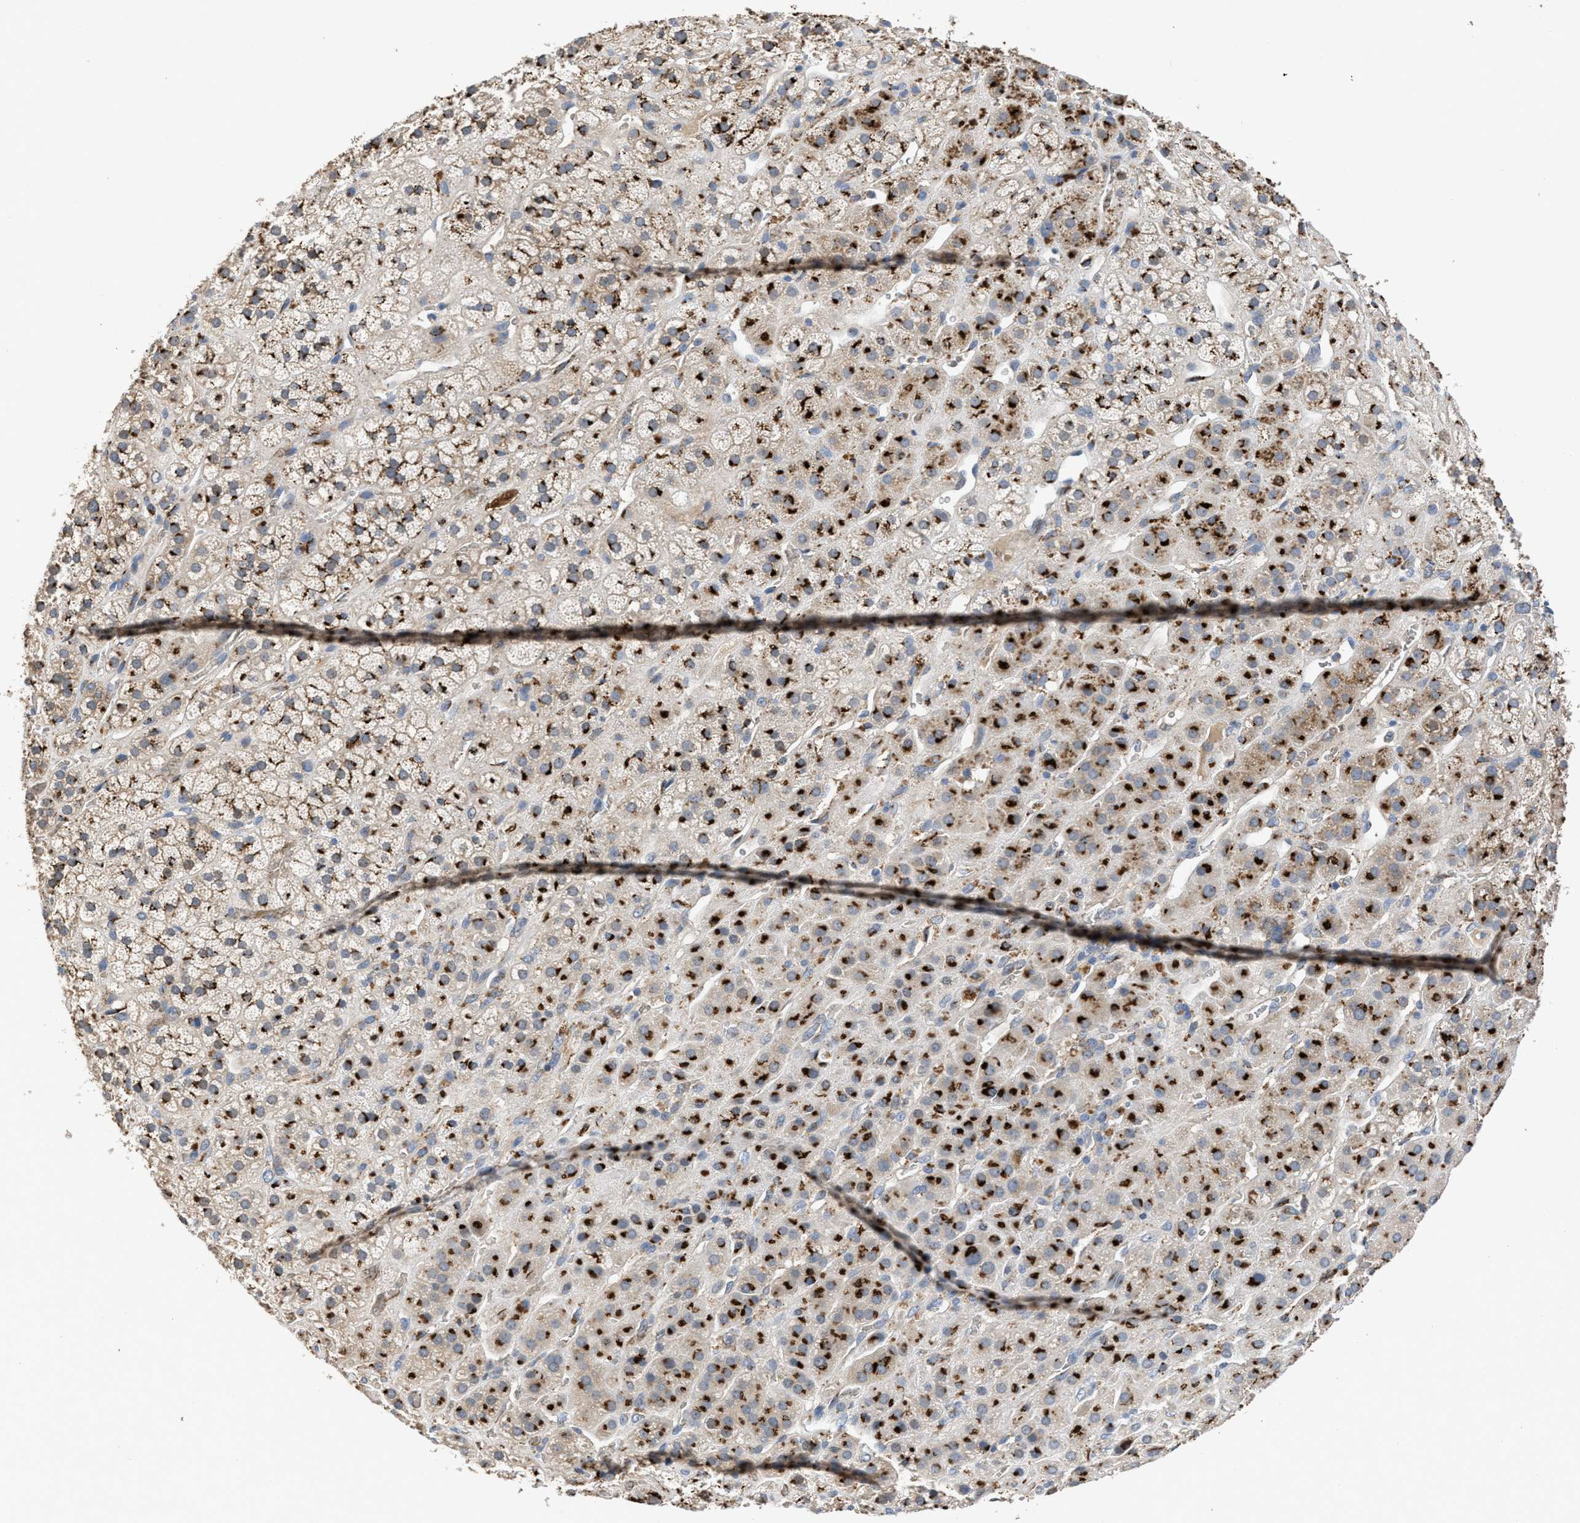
{"staining": {"intensity": "moderate", "quantity": ">75%", "location": "cytoplasmic/membranous"}, "tissue": "adrenal gland", "cell_type": "Glandular cells", "image_type": "normal", "snomed": [{"axis": "morphology", "description": "Normal tissue, NOS"}, {"axis": "topography", "description": "Adrenal gland"}], "caption": "High-power microscopy captured an immunohistochemistry image of benign adrenal gland, revealing moderate cytoplasmic/membranous staining in approximately >75% of glandular cells.", "gene": "SIK2", "patient": {"sex": "male", "age": 56}}